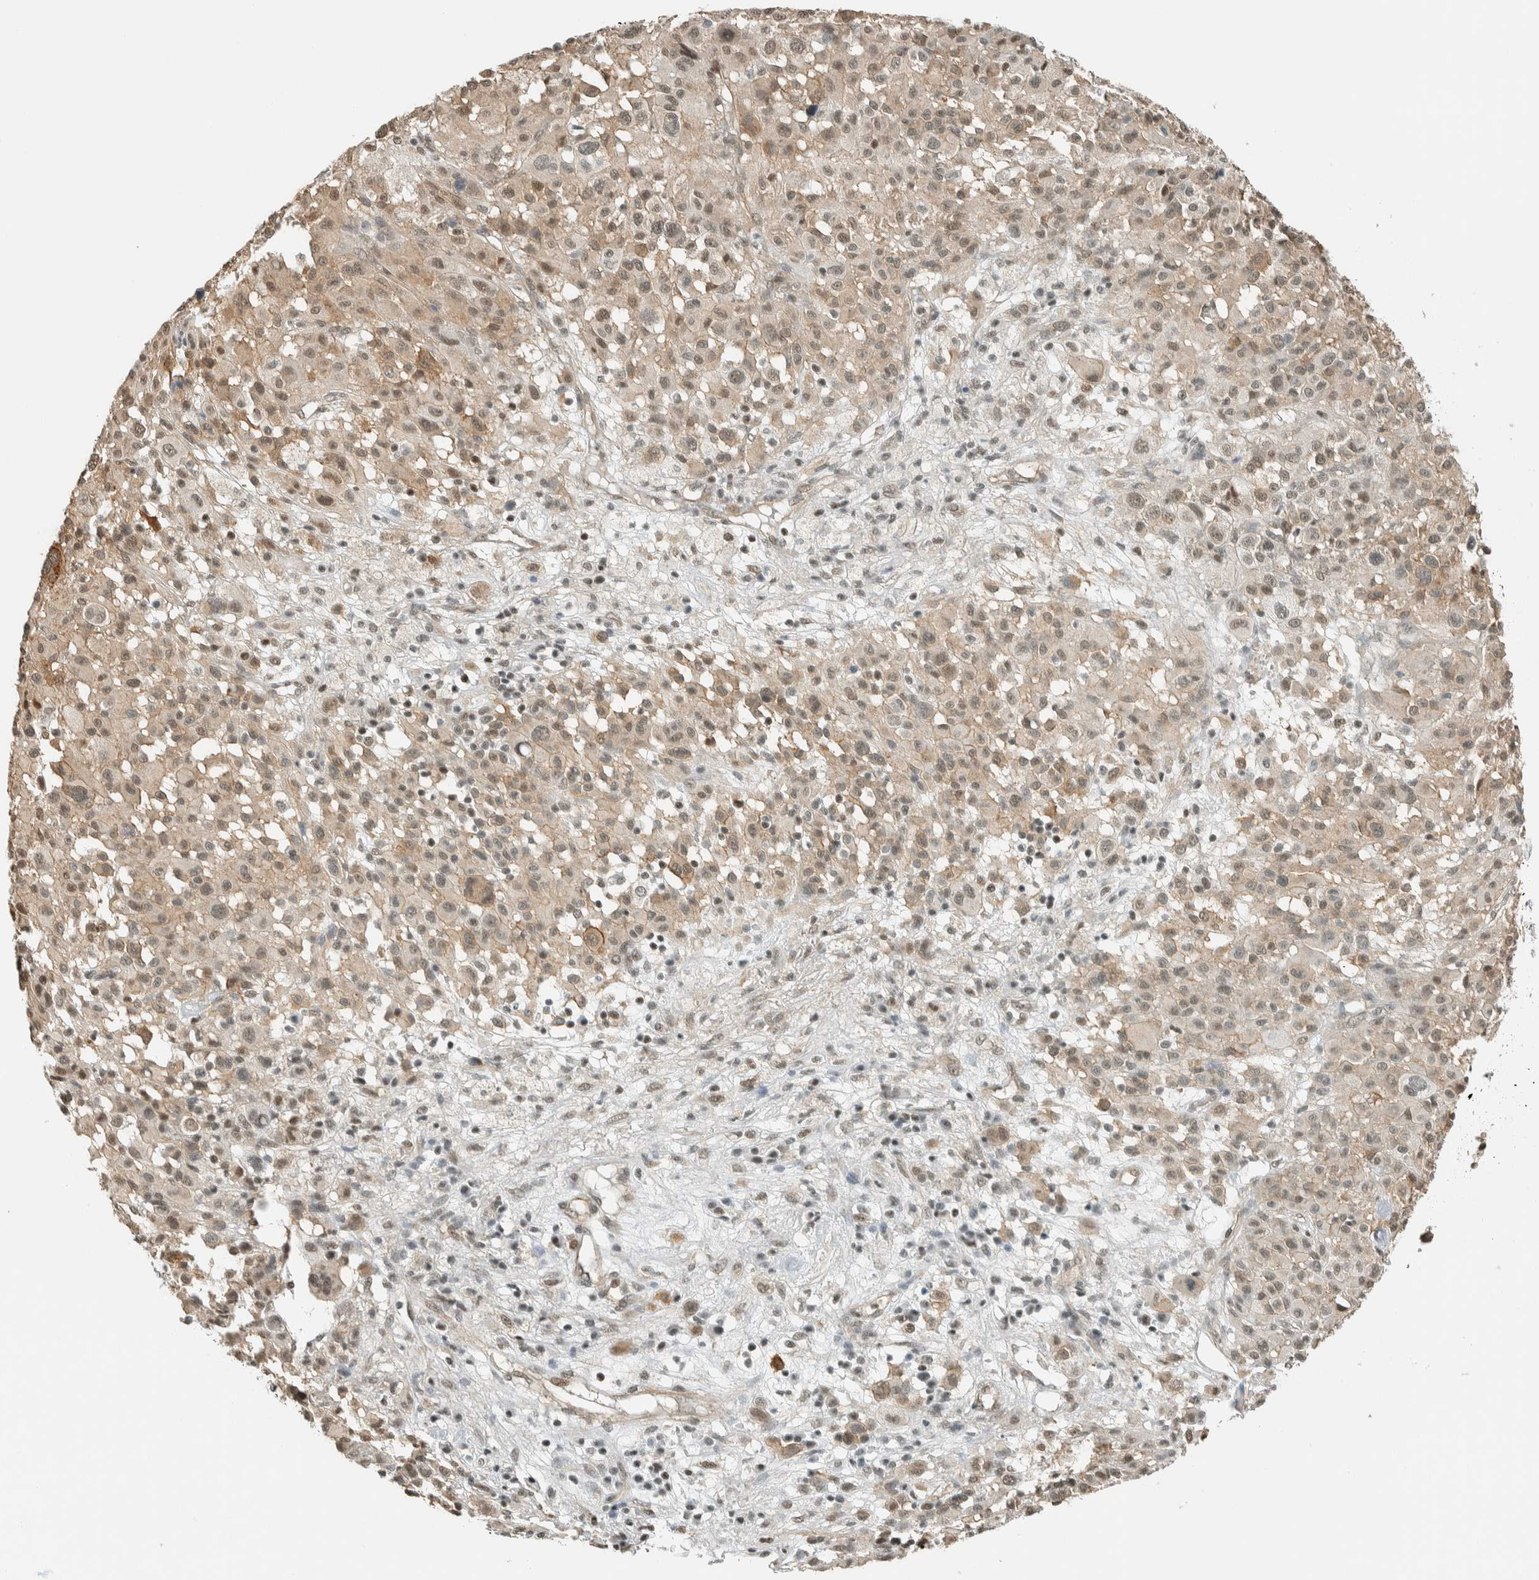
{"staining": {"intensity": "weak", "quantity": ">75%", "location": "cytoplasmic/membranous,nuclear"}, "tissue": "melanoma", "cell_type": "Tumor cells", "image_type": "cancer", "snomed": [{"axis": "morphology", "description": "Malignant melanoma, Metastatic site"}, {"axis": "topography", "description": "Skin"}], "caption": "Melanoma stained with a brown dye displays weak cytoplasmic/membranous and nuclear positive staining in approximately >75% of tumor cells.", "gene": "NIBAN2", "patient": {"sex": "female", "age": 74}}